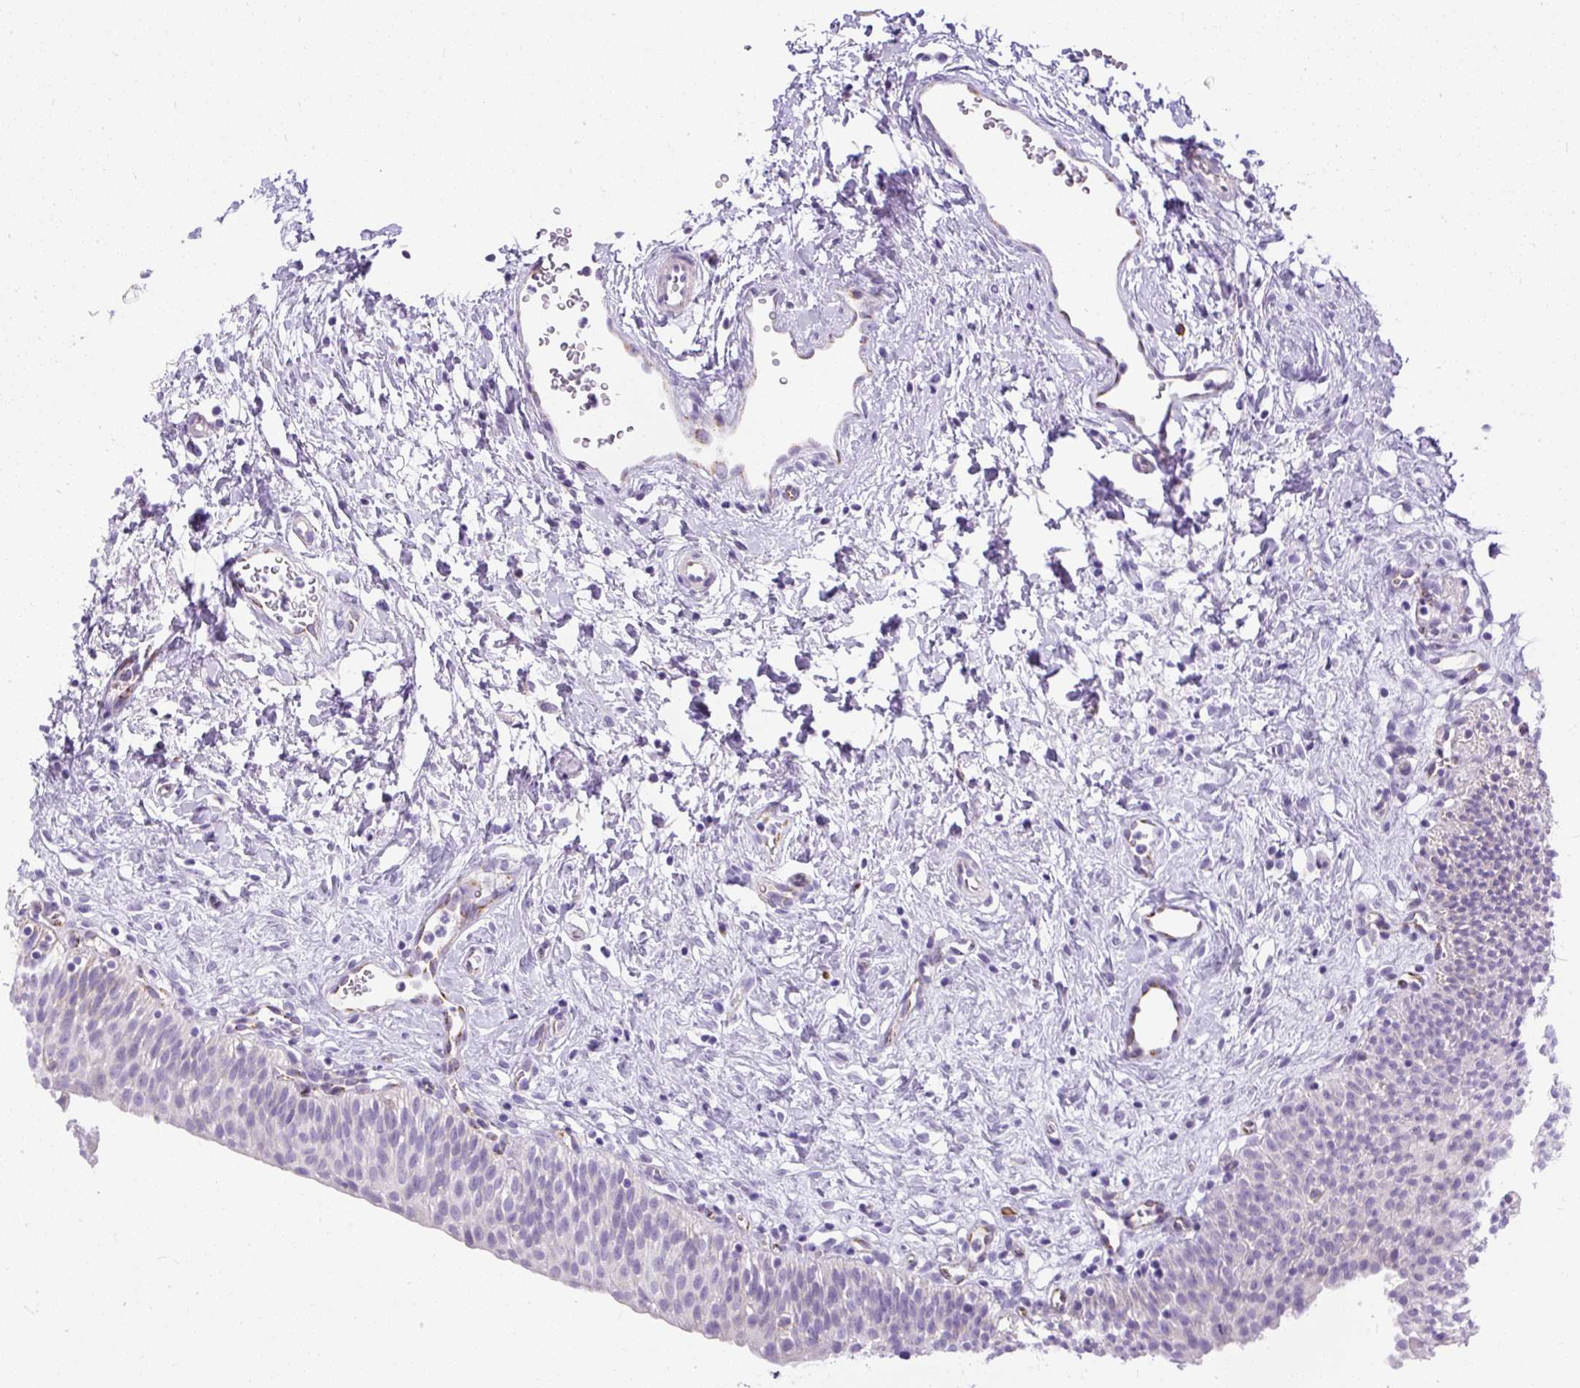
{"staining": {"intensity": "negative", "quantity": "none", "location": "none"}, "tissue": "urinary bladder", "cell_type": "Urothelial cells", "image_type": "normal", "snomed": [{"axis": "morphology", "description": "Normal tissue, NOS"}, {"axis": "topography", "description": "Urinary bladder"}], "caption": "Urothelial cells show no significant expression in normal urinary bladder.", "gene": "SYBU", "patient": {"sex": "male", "age": 51}}